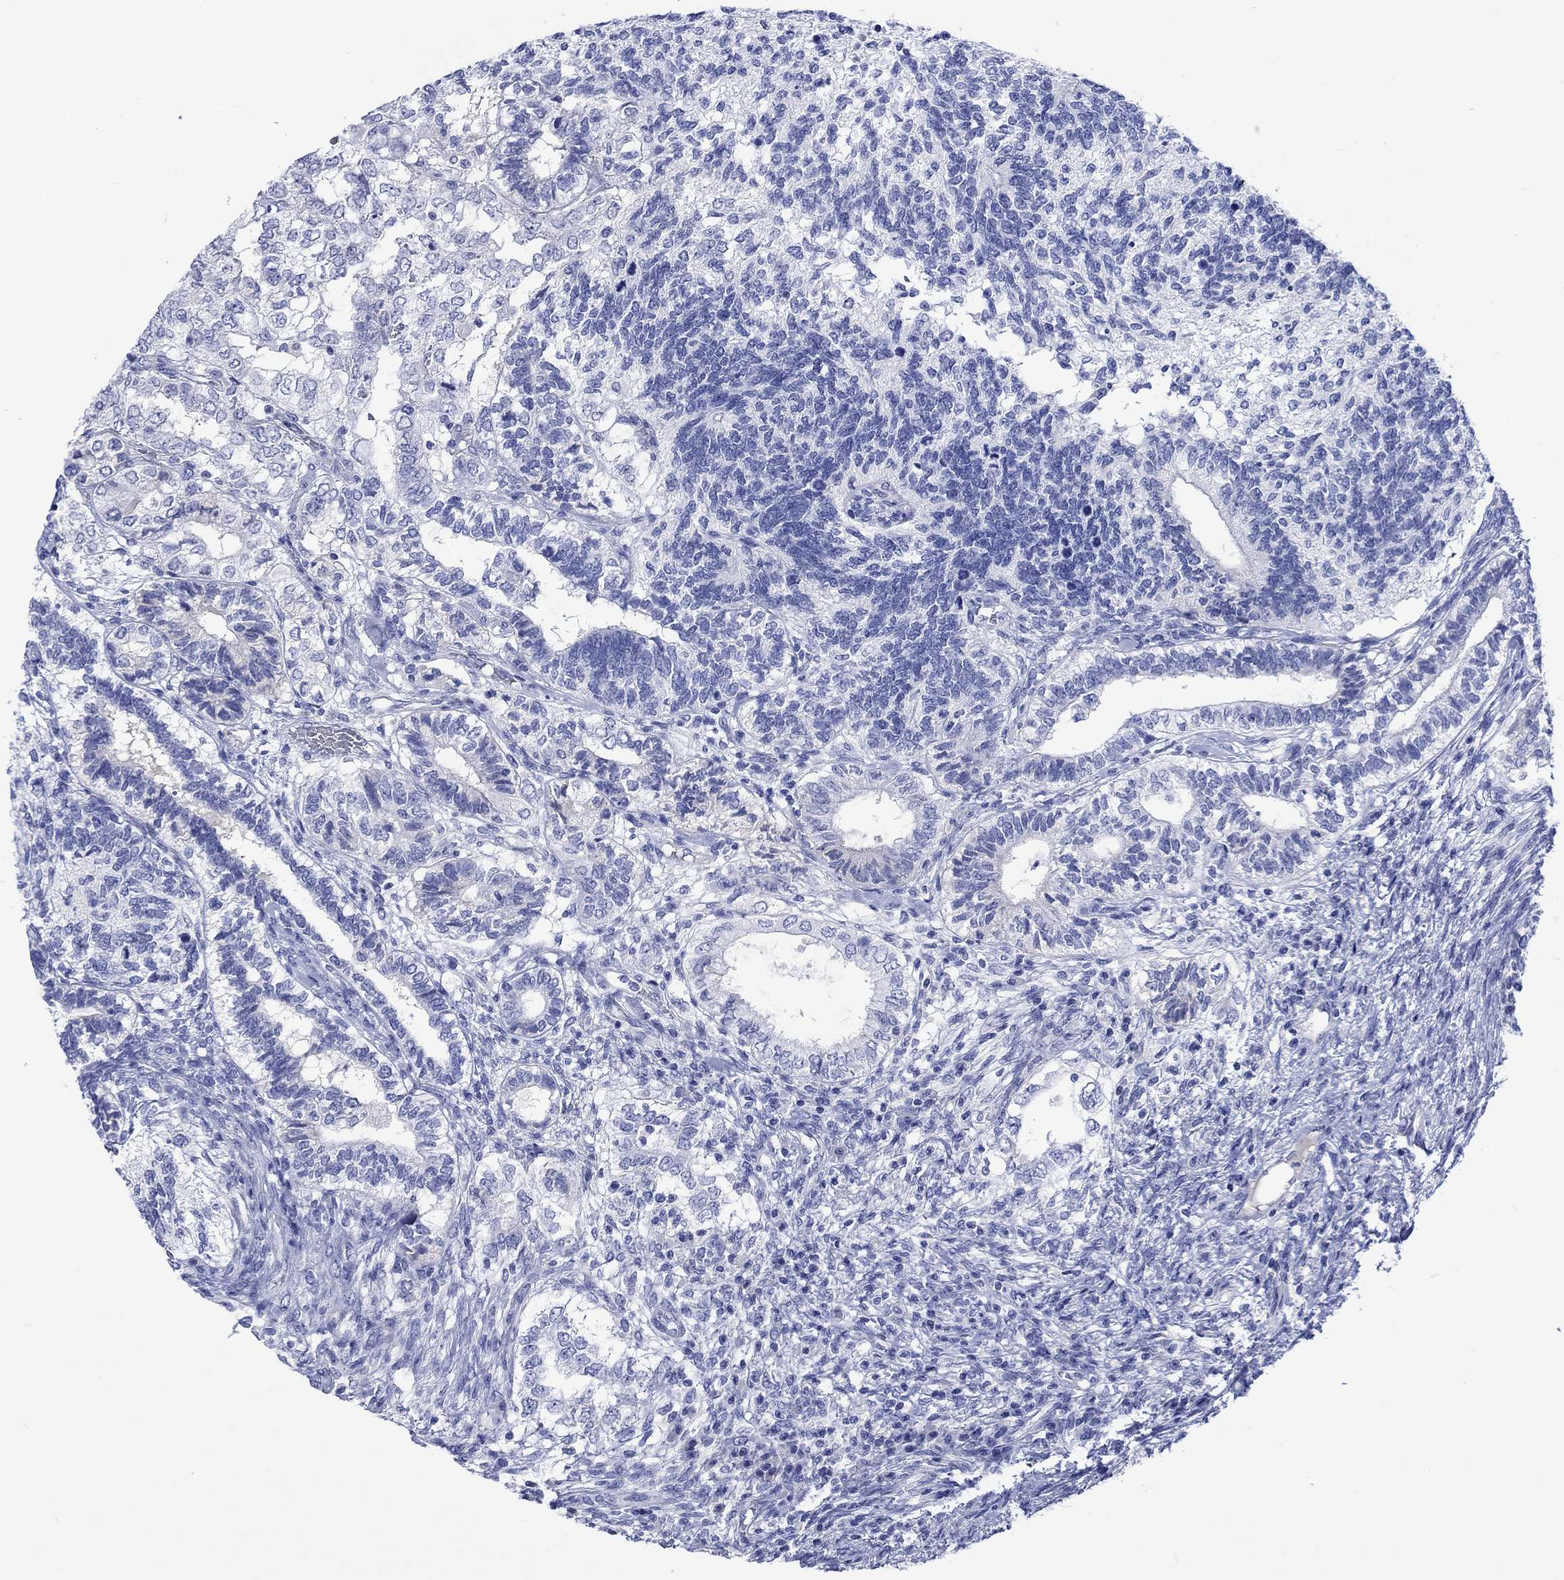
{"staining": {"intensity": "negative", "quantity": "none", "location": "none"}, "tissue": "testis cancer", "cell_type": "Tumor cells", "image_type": "cancer", "snomed": [{"axis": "morphology", "description": "Seminoma, NOS"}, {"axis": "morphology", "description": "Carcinoma, Embryonal, NOS"}, {"axis": "topography", "description": "Testis"}], "caption": "Tumor cells show no significant expression in testis cancer (seminoma).", "gene": "CACNG3", "patient": {"sex": "male", "age": 41}}